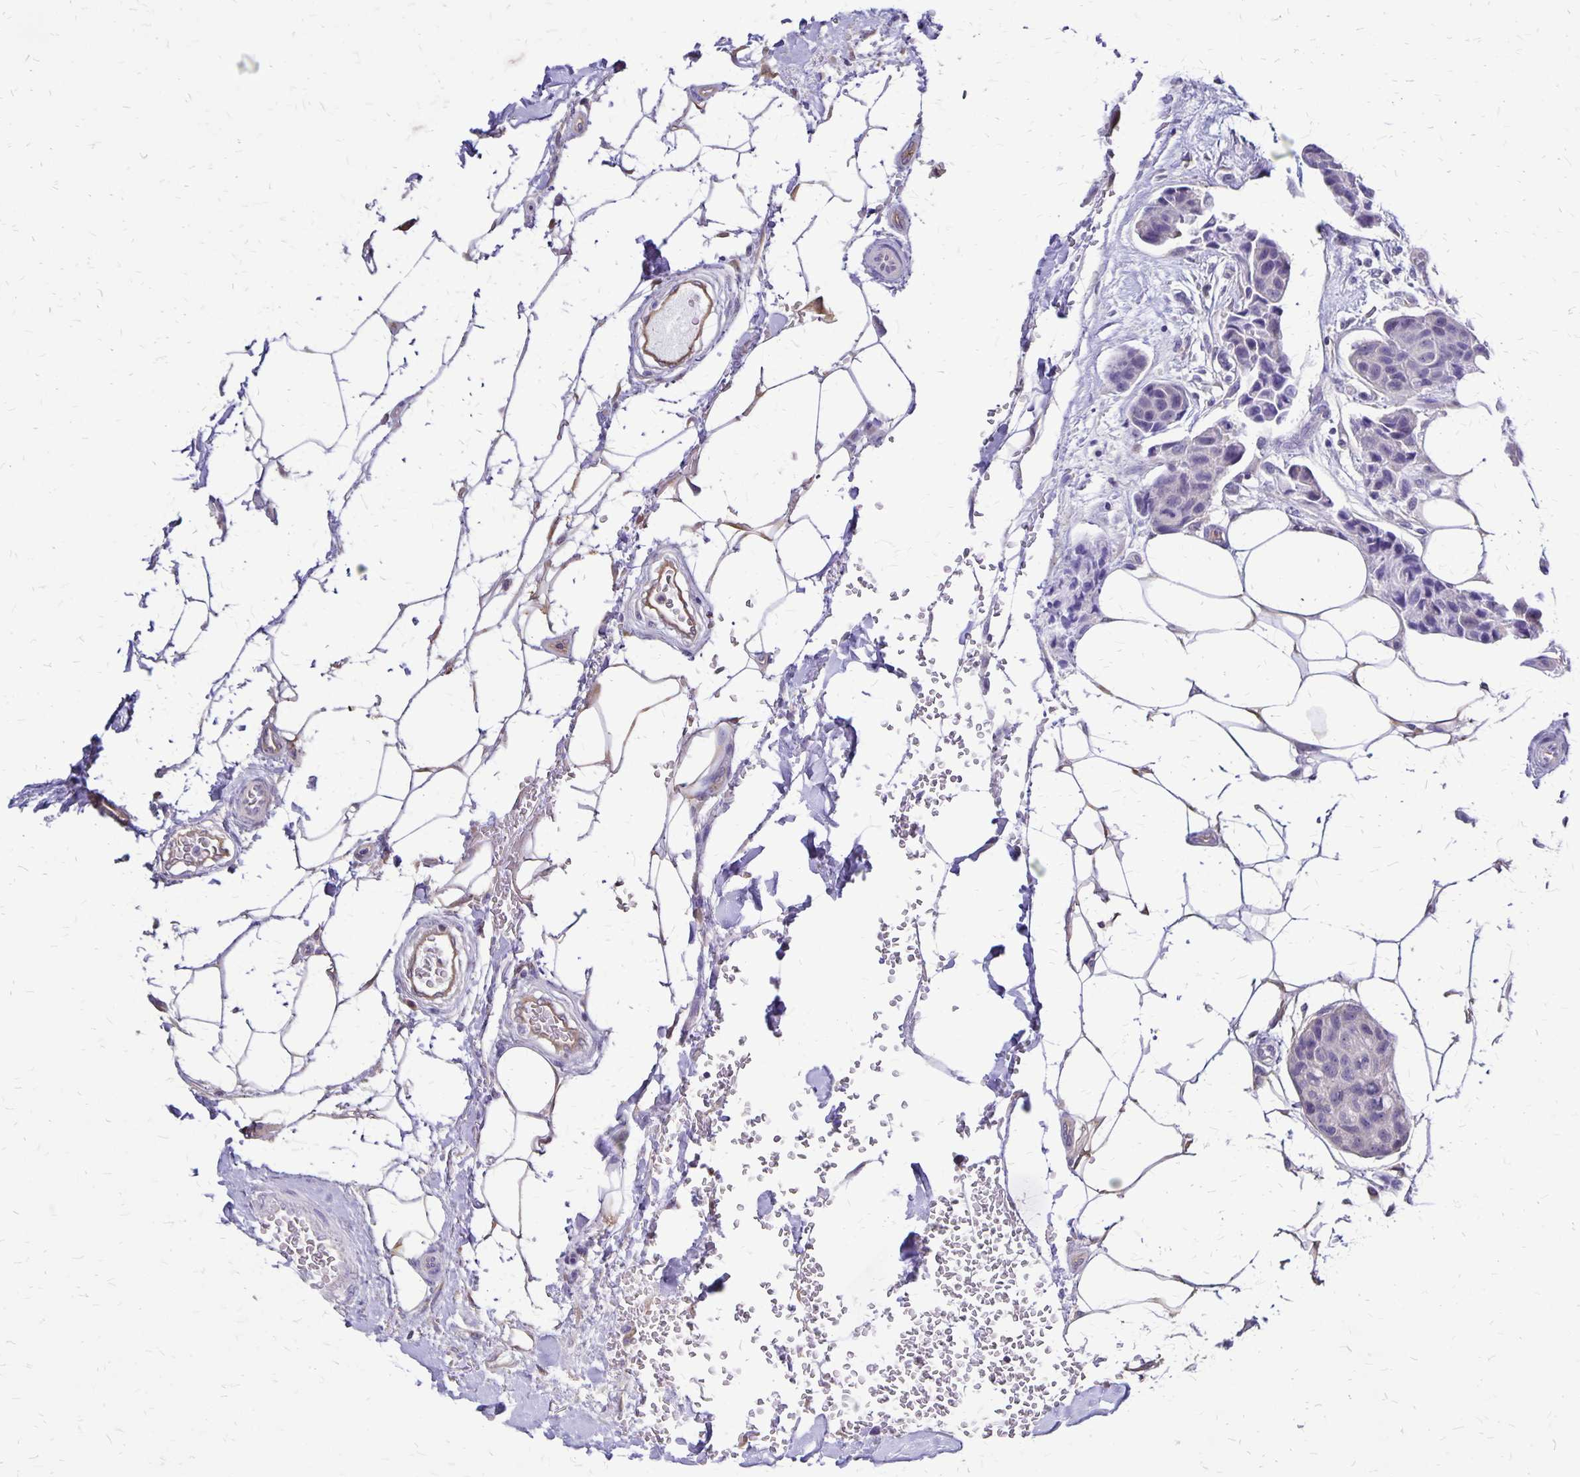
{"staining": {"intensity": "negative", "quantity": "none", "location": "none"}, "tissue": "breast cancer", "cell_type": "Tumor cells", "image_type": "cancer", "snomed": [{"axis": "morphology", "description": "Duct carcinoma"}, {"axis": "topography", "description": "Breast"}, {"axis": "topography", "description": "Lymph node"}], "caption": "Tumor cells are negative for protein expression in human breast cancer (invasive ductal carcinoma).", "gene": "SI", "patient": {"sex": "female", "age": 80}}